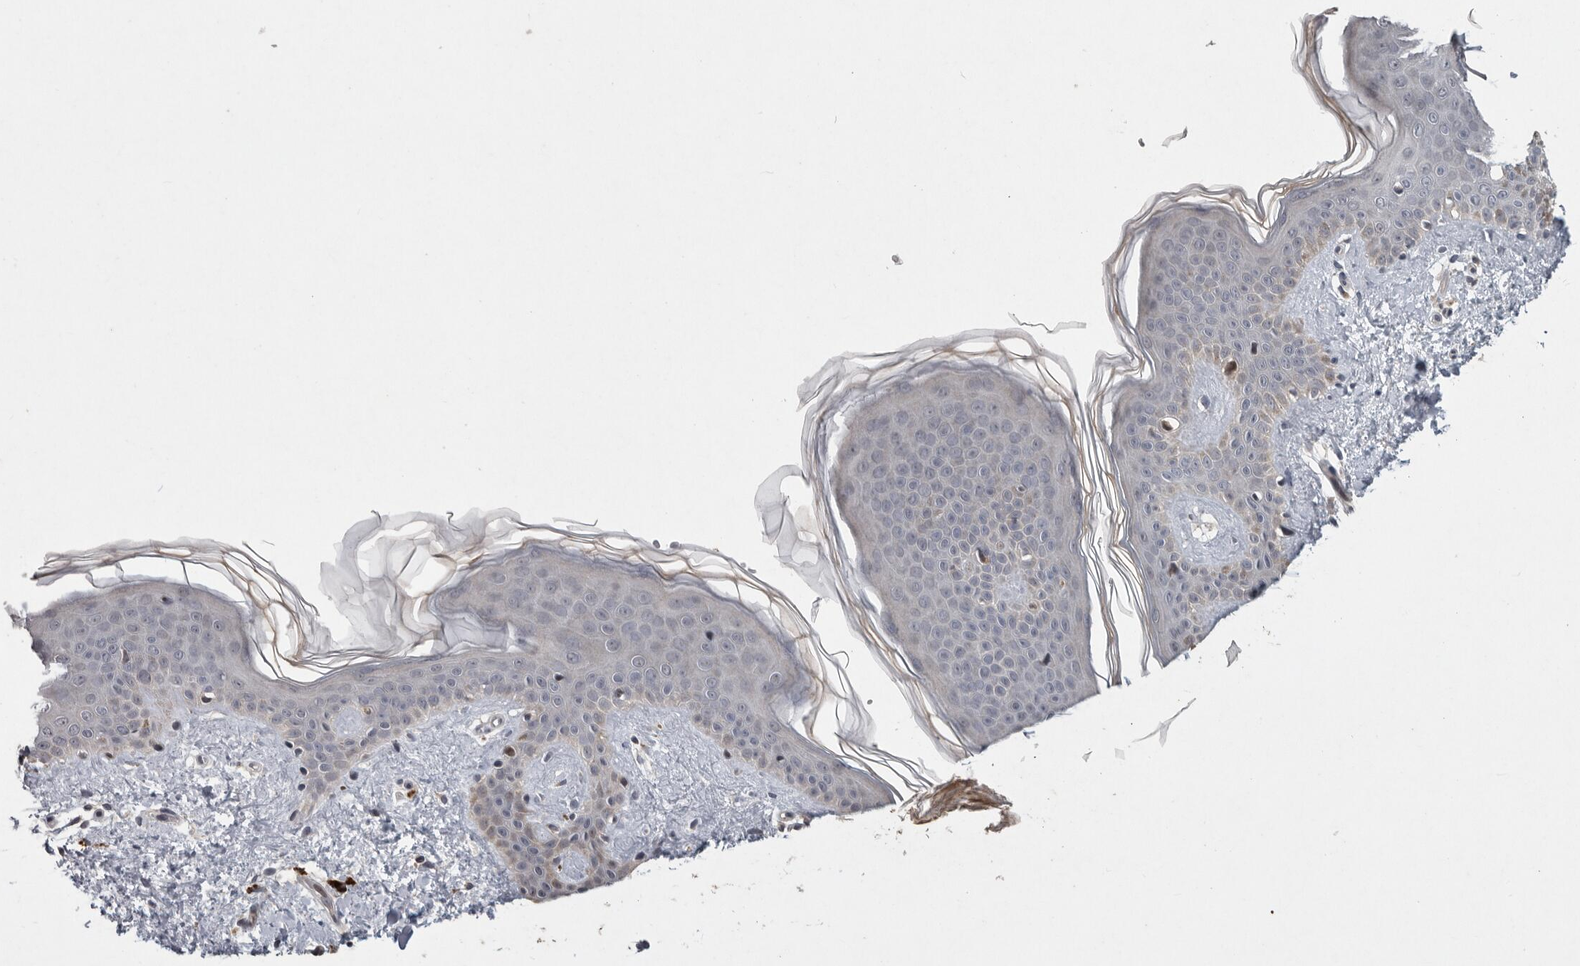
{"staining": {"intensity": "weak", "quantity": "<25%", "location": "nuclear"}, "tissue": "skin", "cell_type": "Keratinocytes", "image_type": "normal", "snomed": [{"axis": "morphology", "description": "Normal tissue, NOS"}, {"axis": "topography", "description": "Skin"}], "caption": "IHC histopathology image of benign skin: human skin stained with DAB displays no significant protein positivity in keratinocytes.", "gene": "MAN2A1", "patient": {"sex": "female", "age": 46}}